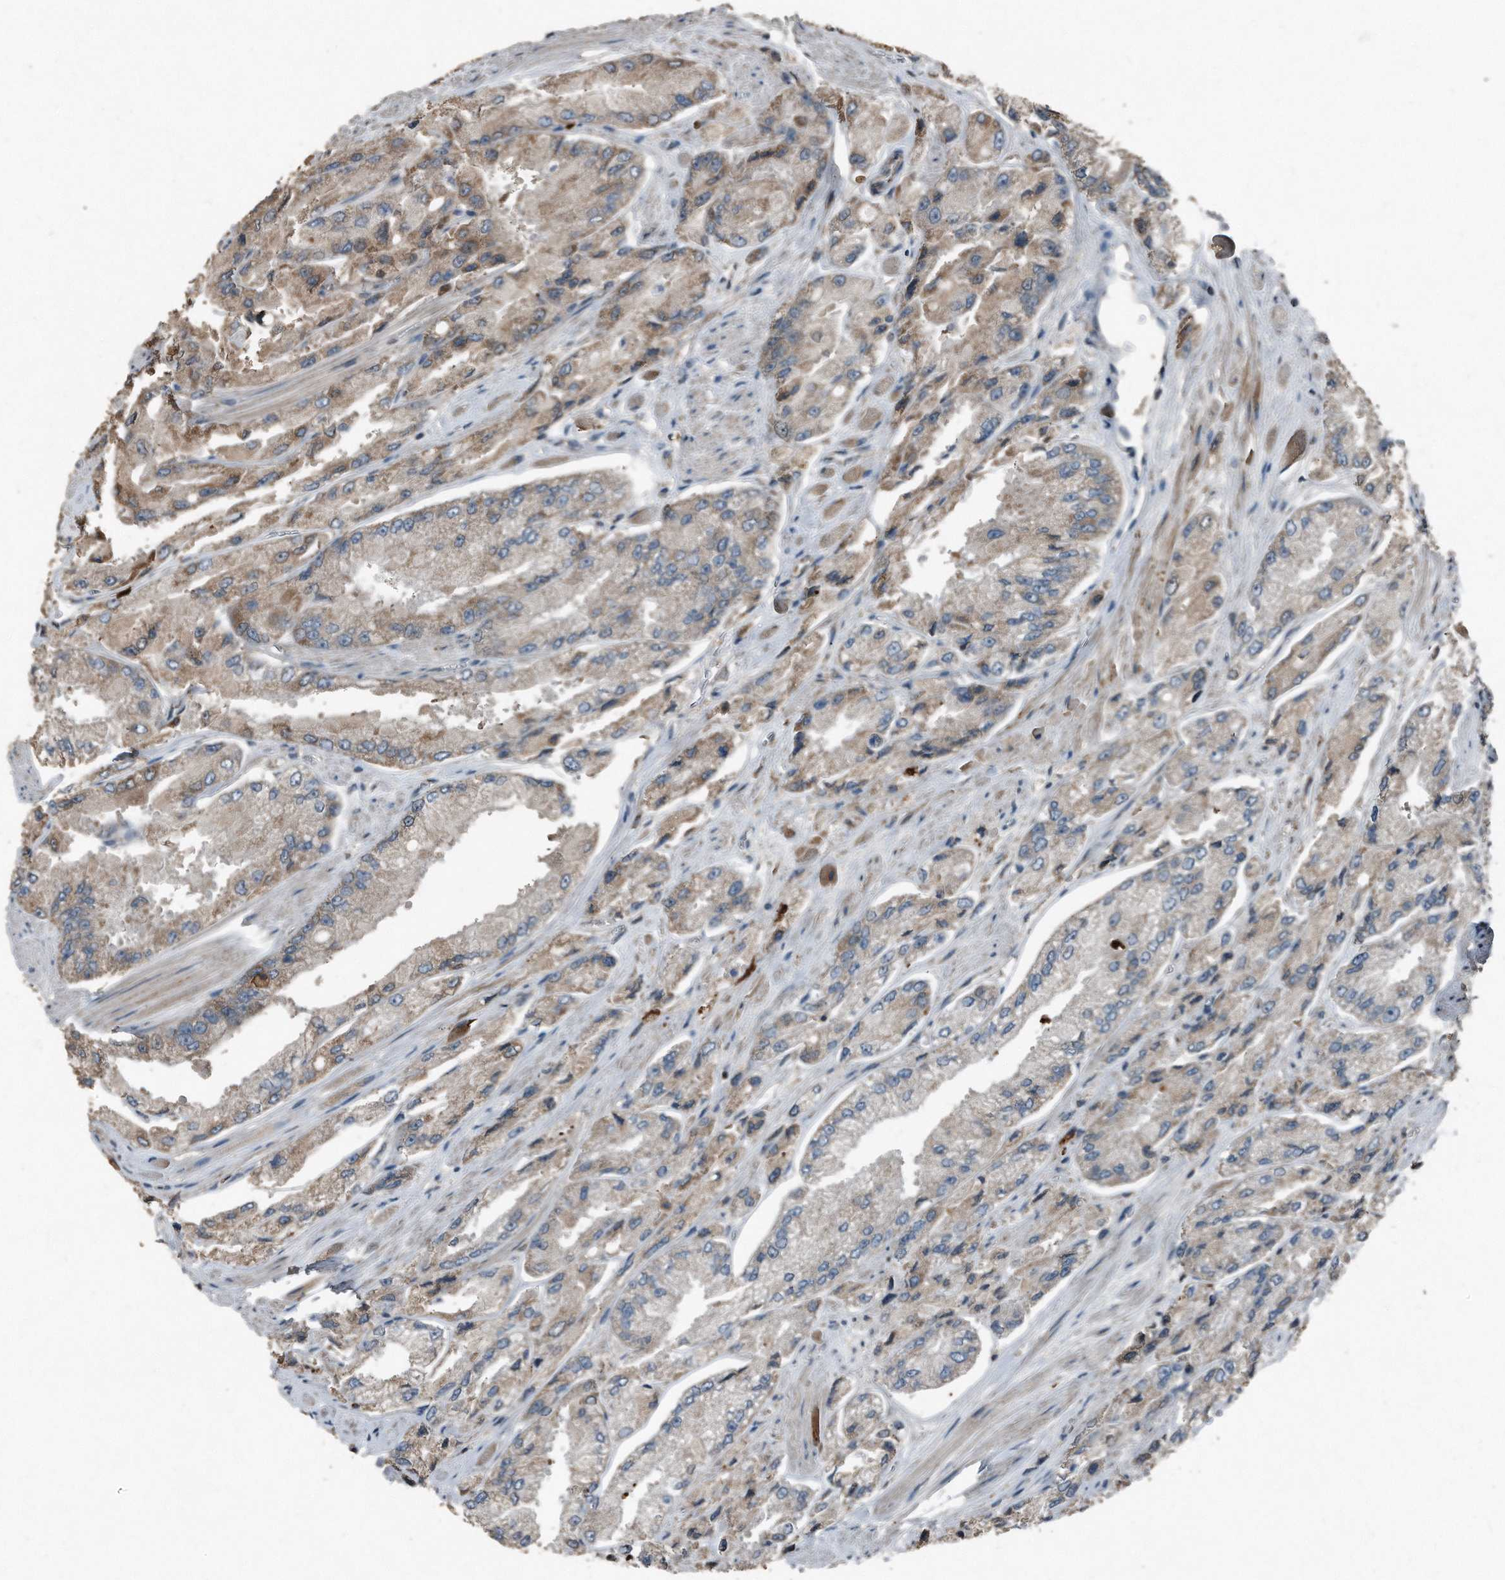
{"staining": {"intensity": "moderate", "quantity": "<25%", "location": "cytoplasmic/membranous"}, "tissue": "prostate cancer", "cell_type": "Tumor cells", "image_type": "cancer", "snomed": [{"axis": "morphology", "description": "Adenocarcinoma, High grade"}, {"axis": "topography", "description": "Prostate"}], "caption": "Prostate cancer (high-grade adenocarcinoma) stained for a protein displays moderate cytoplasmic/membranous positivity in tumor cells.", "gene": "C9", "patient": {"sex": "male", "age": 58}}